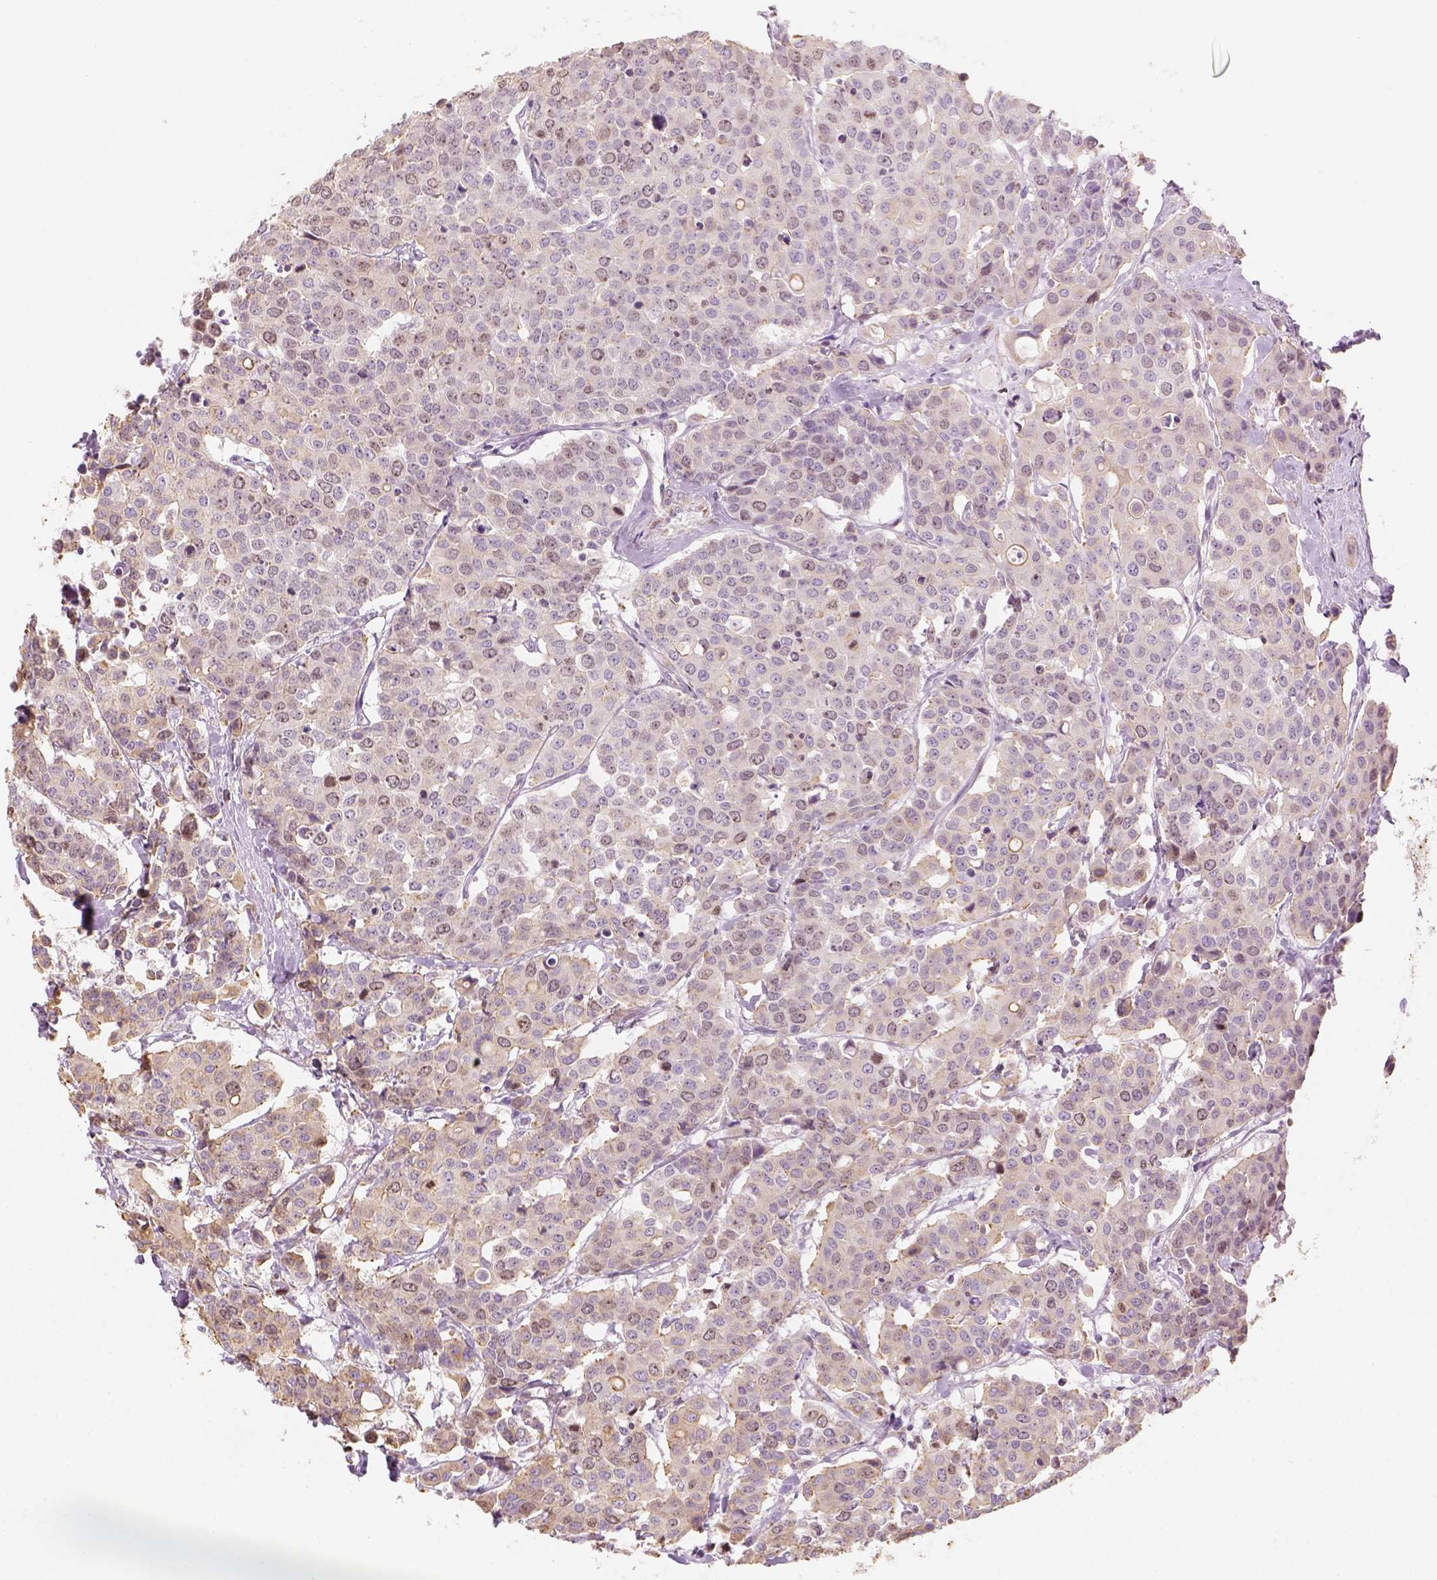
{"staining": {"intensity": "moderate", "quantity": "<25%", "location": "cytoplasmic/membranous"}, "tissue": "carcinoid", "cell_type": "Tumor cells", "image_type": "cancer", "snomed": [{"axis": "morphology", "description": "Carcinoid, malignant, NOS"}, {"axis": "topography", "description": "Colon"}], "caption": "There is low levels of moderate cytoplasmic/membranous positivity in tumor cells of carcinoid, as demonstrated by immunohistochemical staining (brown color).", "gene": "LCA5", "patient": {"sex": "male", "age": 81}}